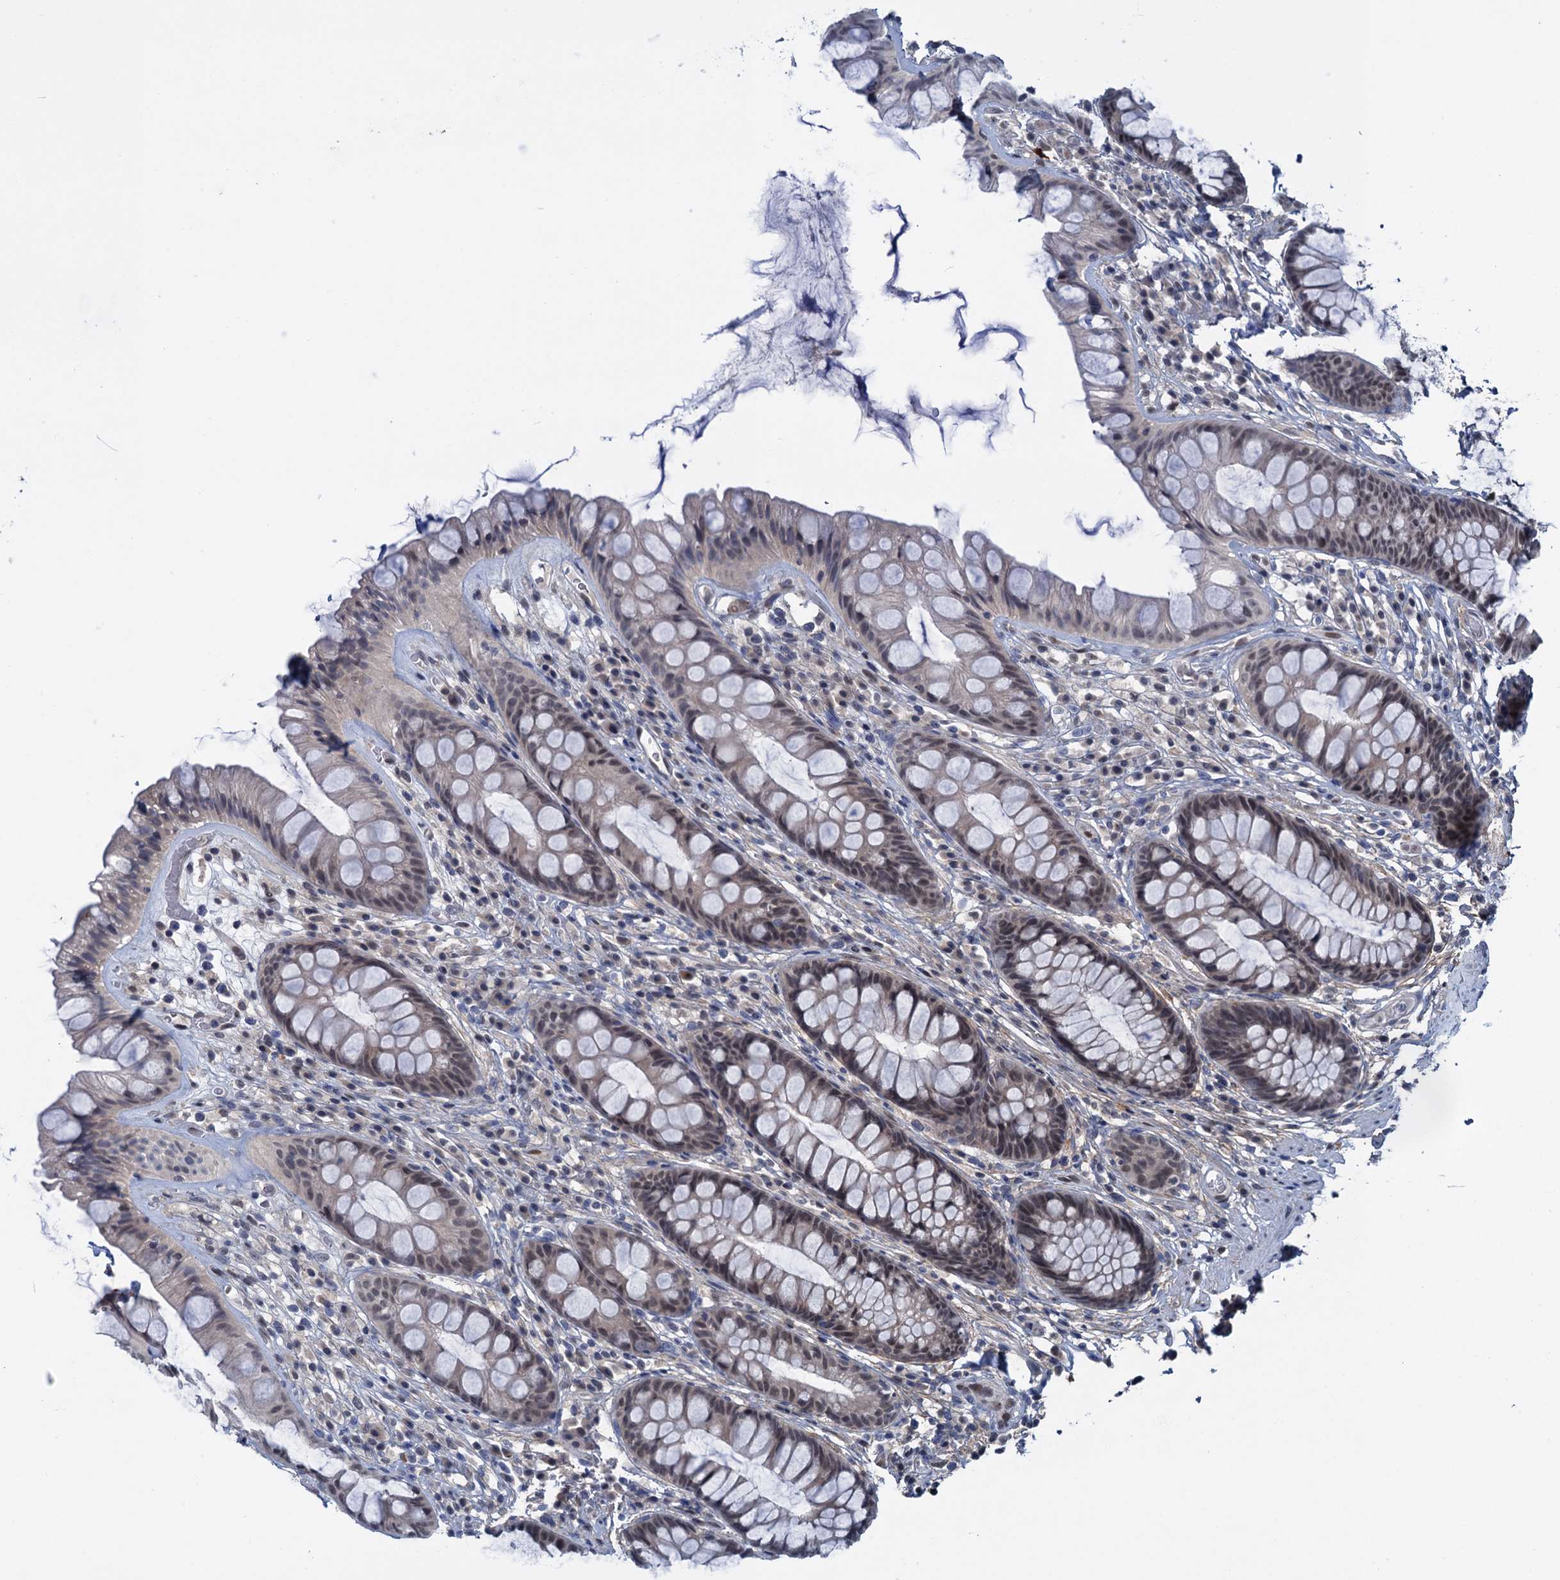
{"staining": {"intensity": "moderate", "quantity": "25%-75%", "location": "nuclear"}, "tissue": "rectum", "cell_type": "Glandular cells", "image_type": "normal", "snomed": [{"axis": "morphology", "description": "Normal tissue, NOS"}, {"axis": "topography", "description": "Rectum"}], "caption": "A medium amount of moderate nuclear staining is appreciated in approximately 25%-75% of glandular cells in normal rectum.", "gene": "SAE1", "patient": {"sex": "male", "age": 74}}